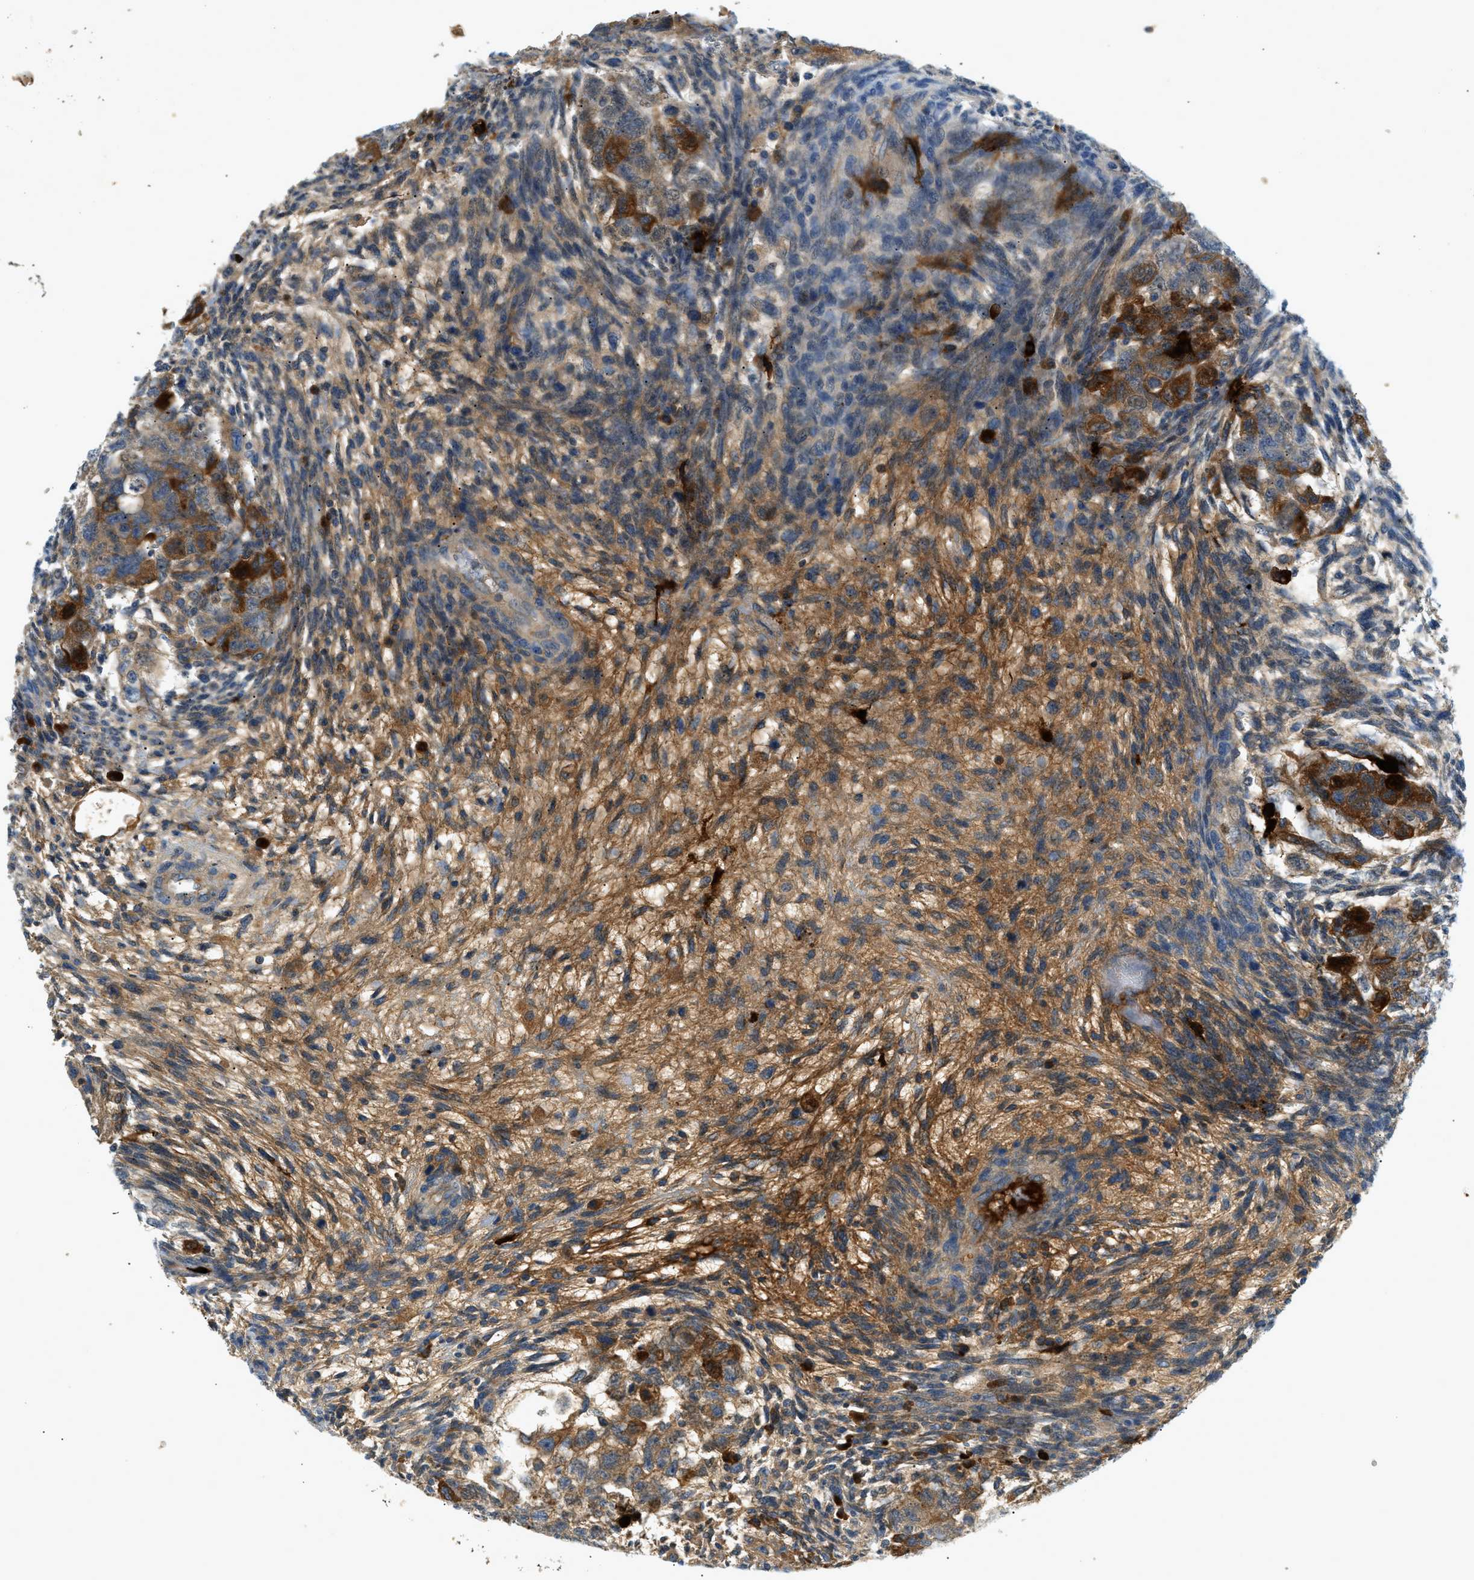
{"staining": {"intensity": "moderate", "quantity": ">75%", "location": "cytoplasmic/membranous"}, "tissue": "testis cancer", "cell_type": "Tumor cells", "image_type": "cancer", "snomed": [{"axis": "morphology", "description": "Normal tissue, NOS"}, {"axis": "morphology", "description": "Carcinoma, Embryonal, NOS"}, {"axis": "topography", "description": "Testis"}], "caption": "IHC (DAB) staining of testis cancer exhibits moderate cytoplasmic/membranous protein positivity in about >75% of tumor cells.", "gene": "F2", "patient": {"sex": "male", "age": 36}}